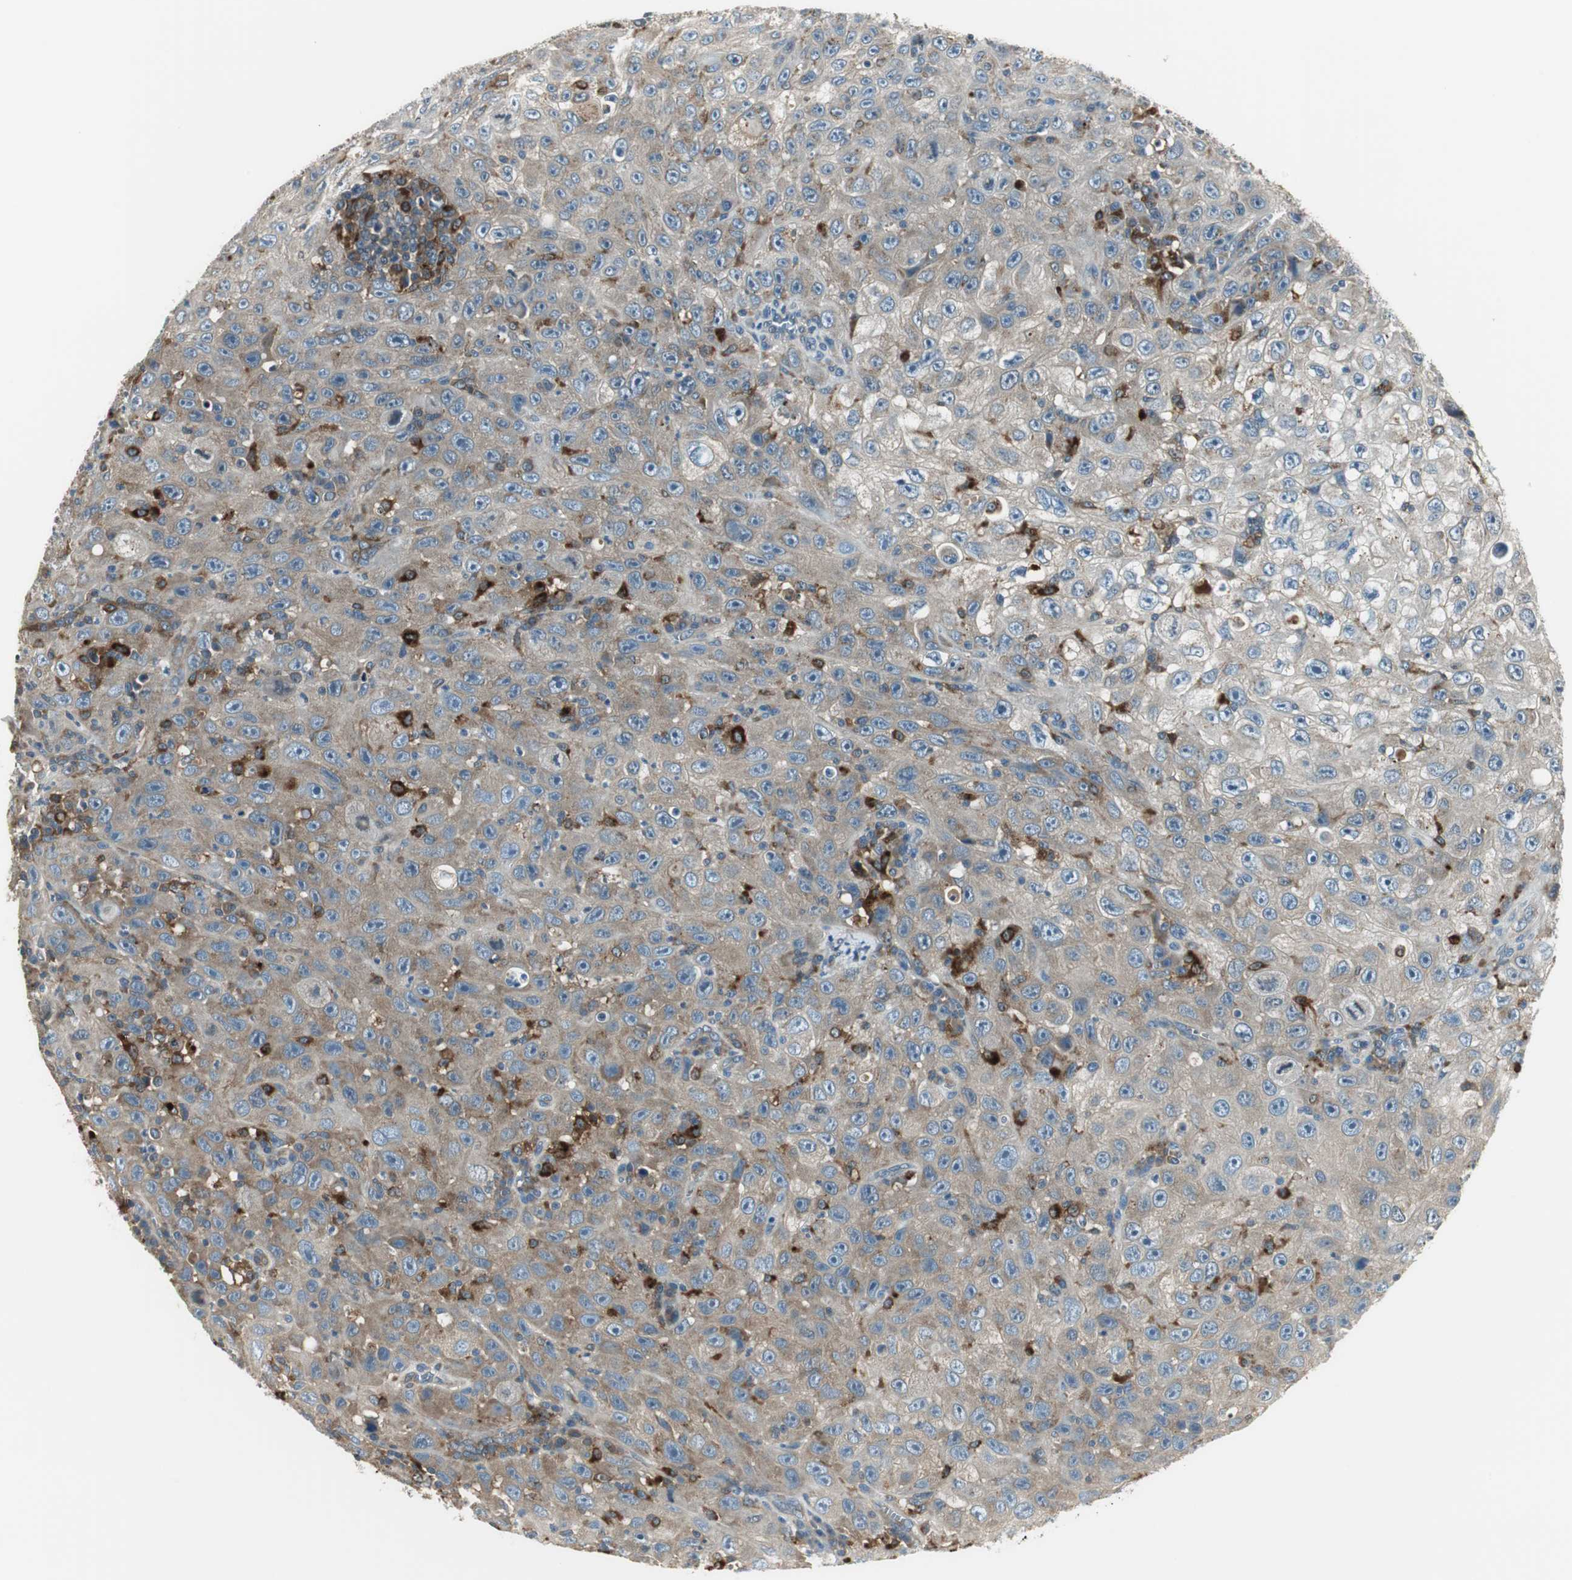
{"staining": {"intensity": "weak", "quantity": ">75%", "location": "cytoplasmic/membranous"}, "tissue": "skin cancer", "cell_type": "Tumor cells", "image_type": "cancer", "snomed": [{"axis": "morphology", "description": "Squamous cell carcinoma, NOS"}, {"axis": "topography", "description": "Skin"}], "caption": "Immunohistochemical staining of human squamous cell carcinoma (skin) demonstrates low levels of weak cytoplasmic/membranous protein expression in about >75% of tumor cells.", "gene": "NCK1", "patient": {"sex": "male", "age": 75}}